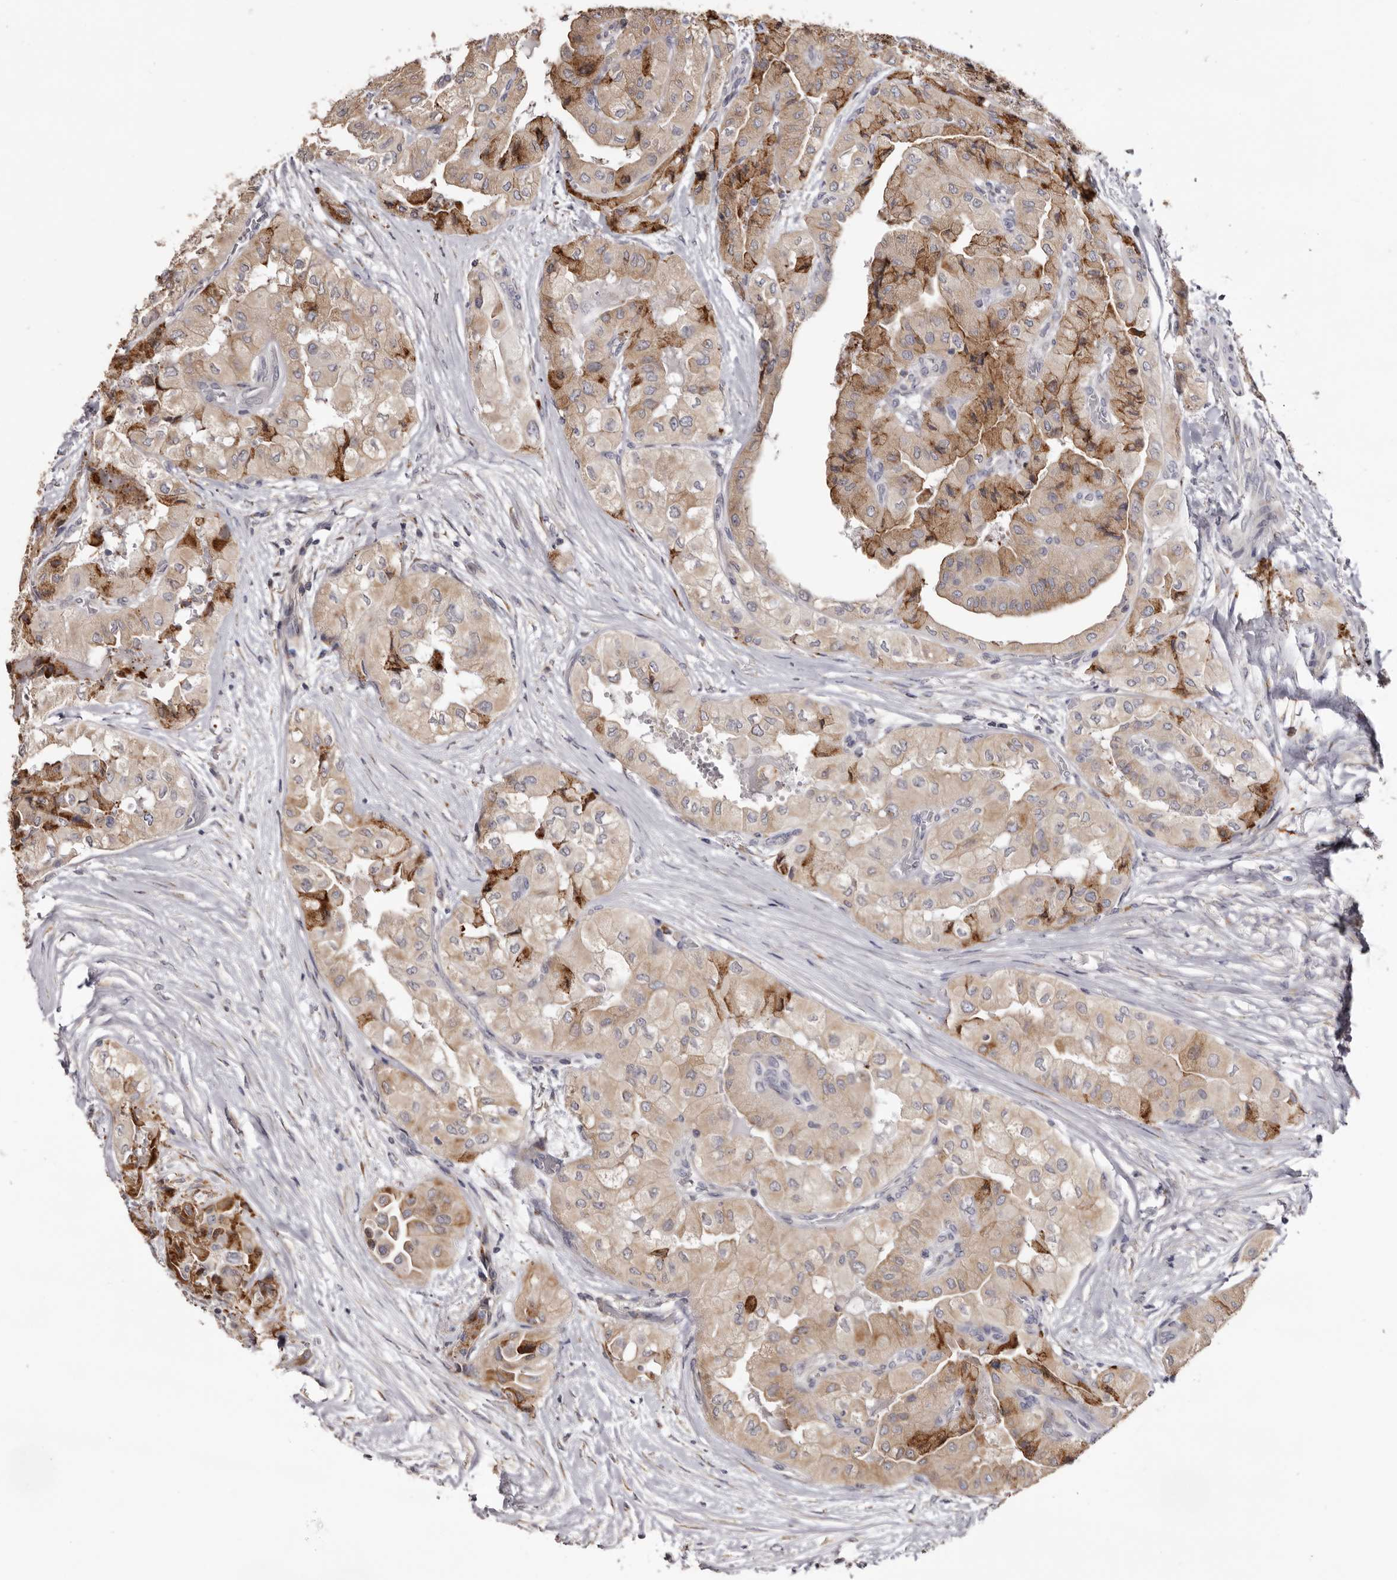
{"staining": {"intensity": "moderate", "quantity": ">75%", "location": "cytoplasmic/membranous"}, "tissue": "thyroid cancer", "cell_type": "Tumor cells", "image_type": "cancer", "snomed": [{"axis": "morphology", "description": "Papillary adenocarcinoma, NOS"}, {"axis": "topography", "description": "Thyroid gland"}], "caption": "Papillary adenocarcinoma (thyroid) stained with a brown dye demonstrates moderate cytoplasmic/membranous positive expression in about >75% of tumor cells.", "gene": "PIGX", "patient": {"sex": "female", "age": 59}}